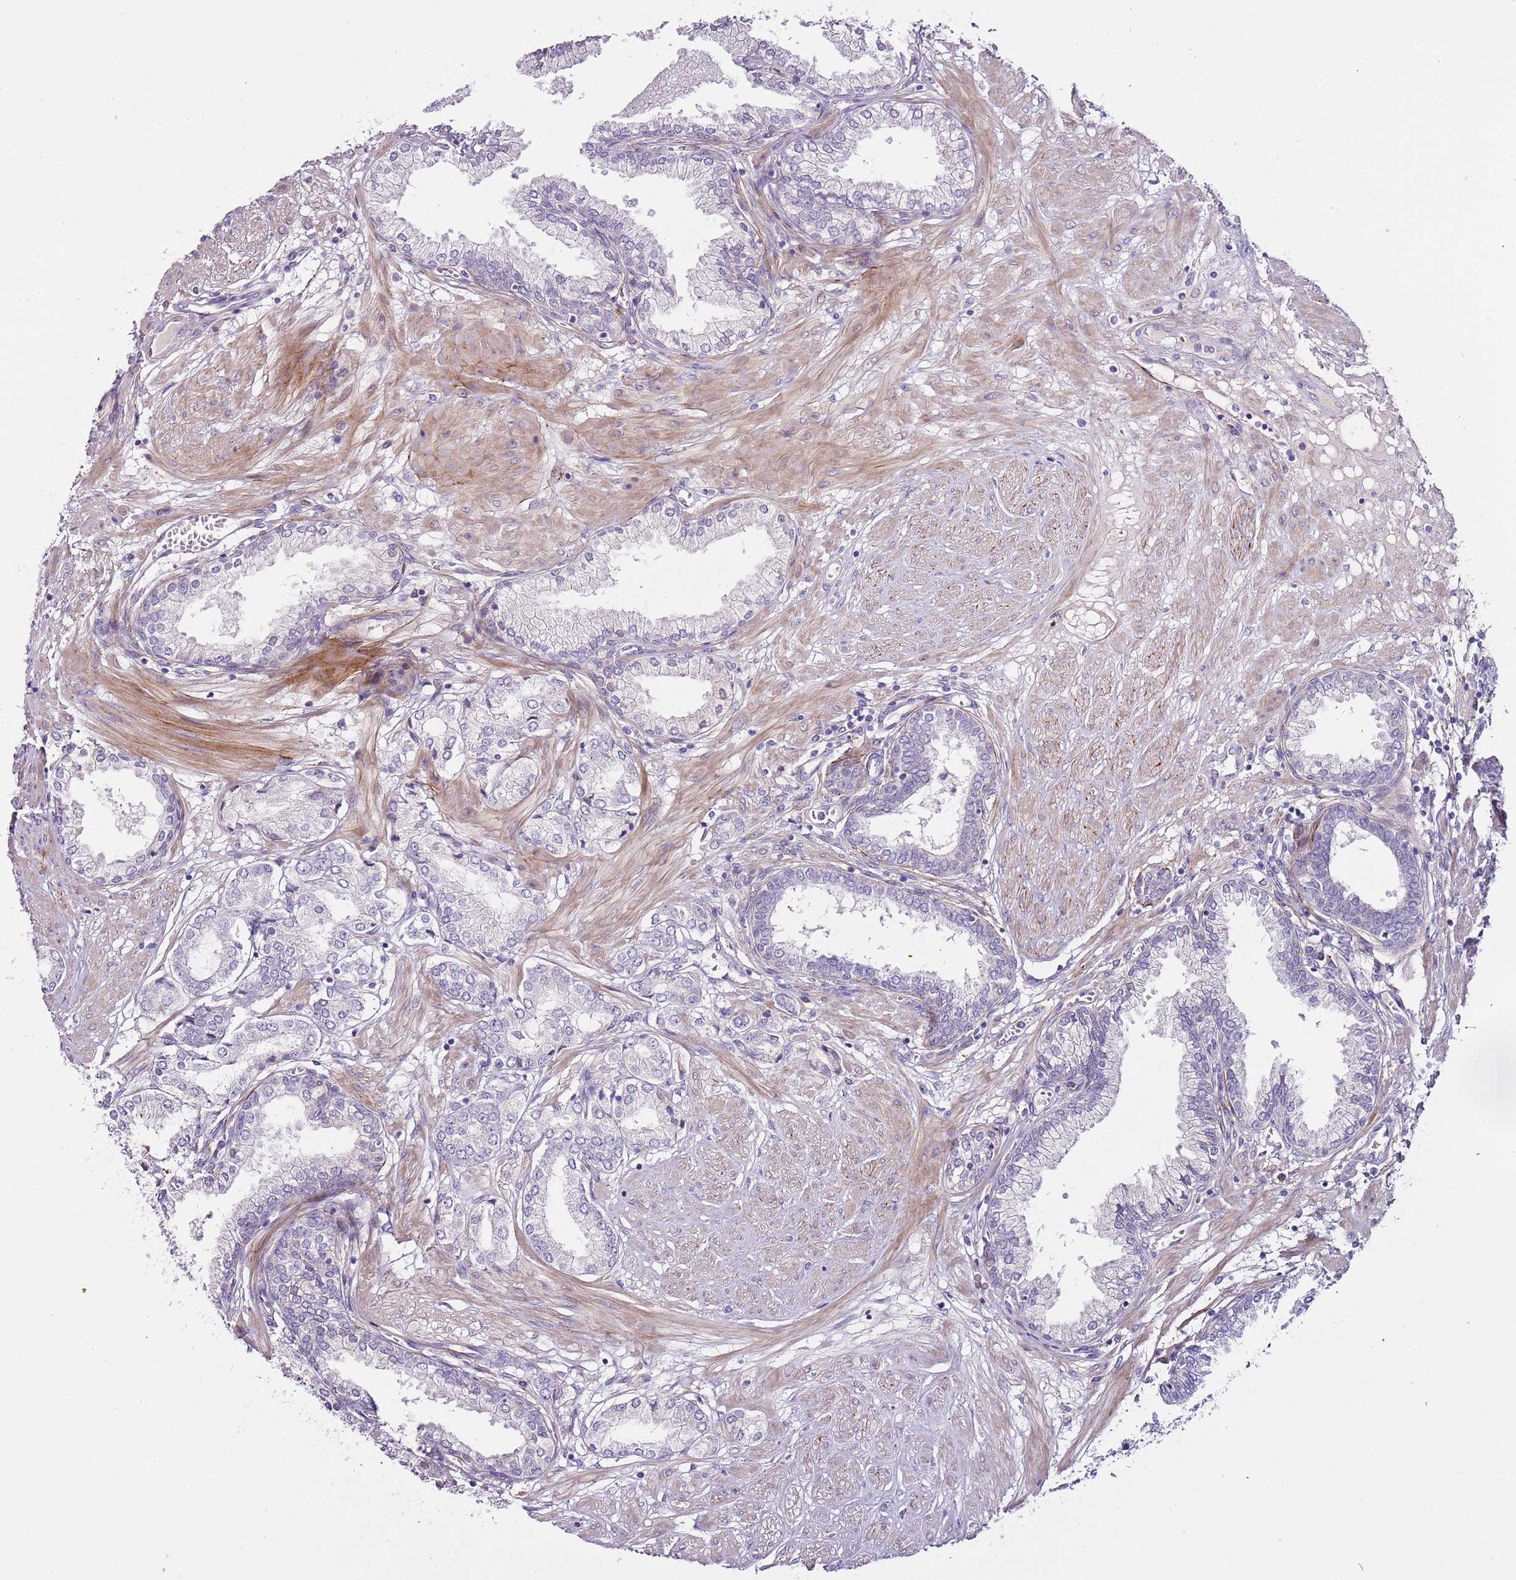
{"staining": {"intensity": "negative", "quantity": "none", "location": "none"}, "tissue": "prostate cancer", "cell_type": "Tumor cells", "image_type": "cancer", "snomed": [{"axis": "morphology", "description": "Adenocarcinoma, High grade"}, {"axis": "topography", "description": "Prostate and seminal vesicle, NOS"}], "caption": "IHC photomicrograph of neoplastic tissue: human high-grade adenocarcinoma (prostate) stained with DAB exhibits no significant protein positivity in tumor cells.", "gene": "NKX2-3", "patient": {"sex": "male", "age": 64}}